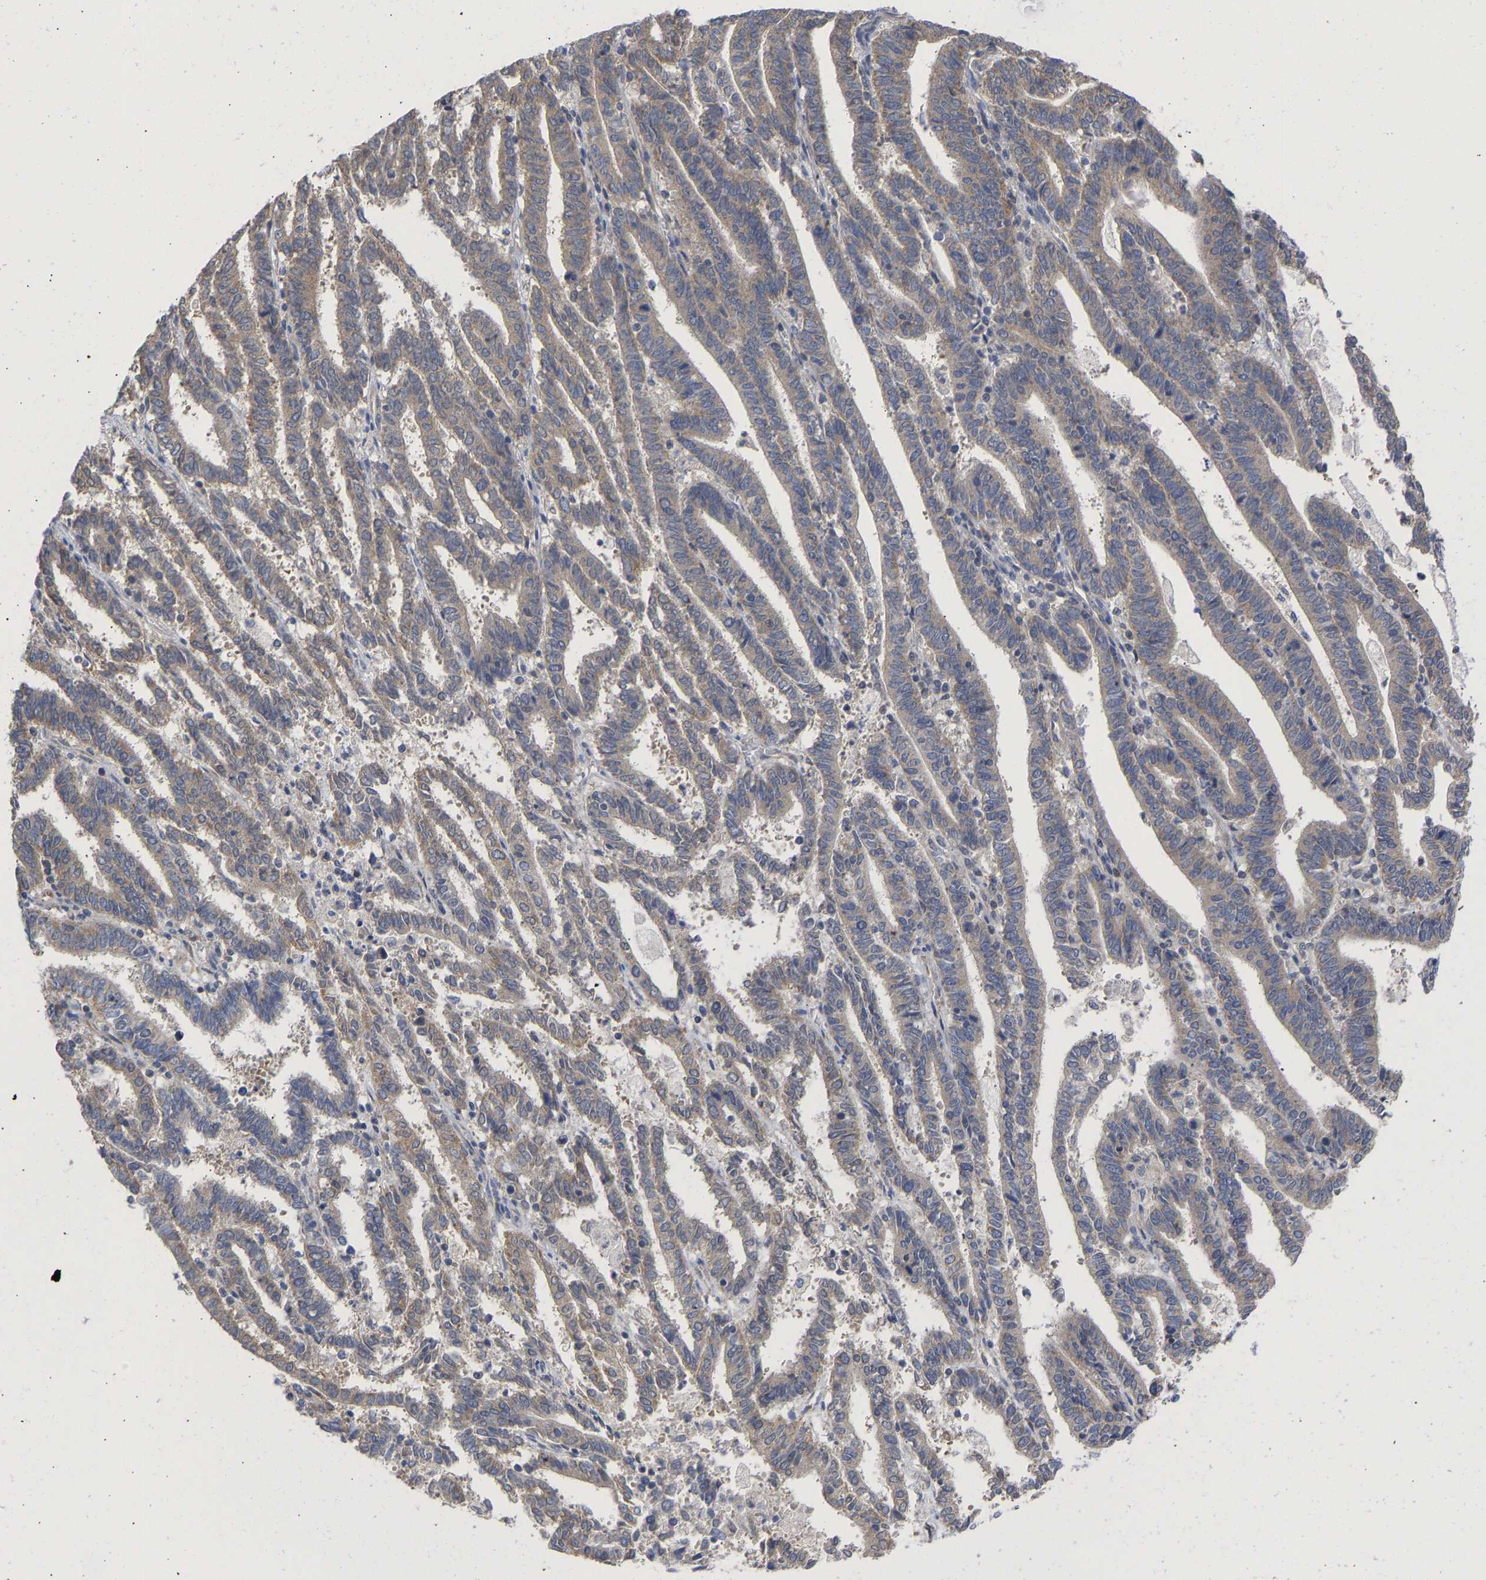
{"staining": {"intensity": "moderate", "quantity": ">75%", "location": "cytoplasmic/membranous"}, "tissue": "endometrial cancer", "cell_type": "Tumor cells", "image_type": "cancer", "snomed": [{"axis": "morphology", "description": "Adenocarcinoma, NOS"}, {"axis": "topography", "description": "Uterus"}], "caption": "A high-resolution histopathology image shows IHC staining of endometrial adenocarcinoma, which shows moderate cytoplasmic/membranous expression in approximately >75% of tumor cells.", "gene": "MAP2K3", "patient": {"sex": "female", "age": 83}}